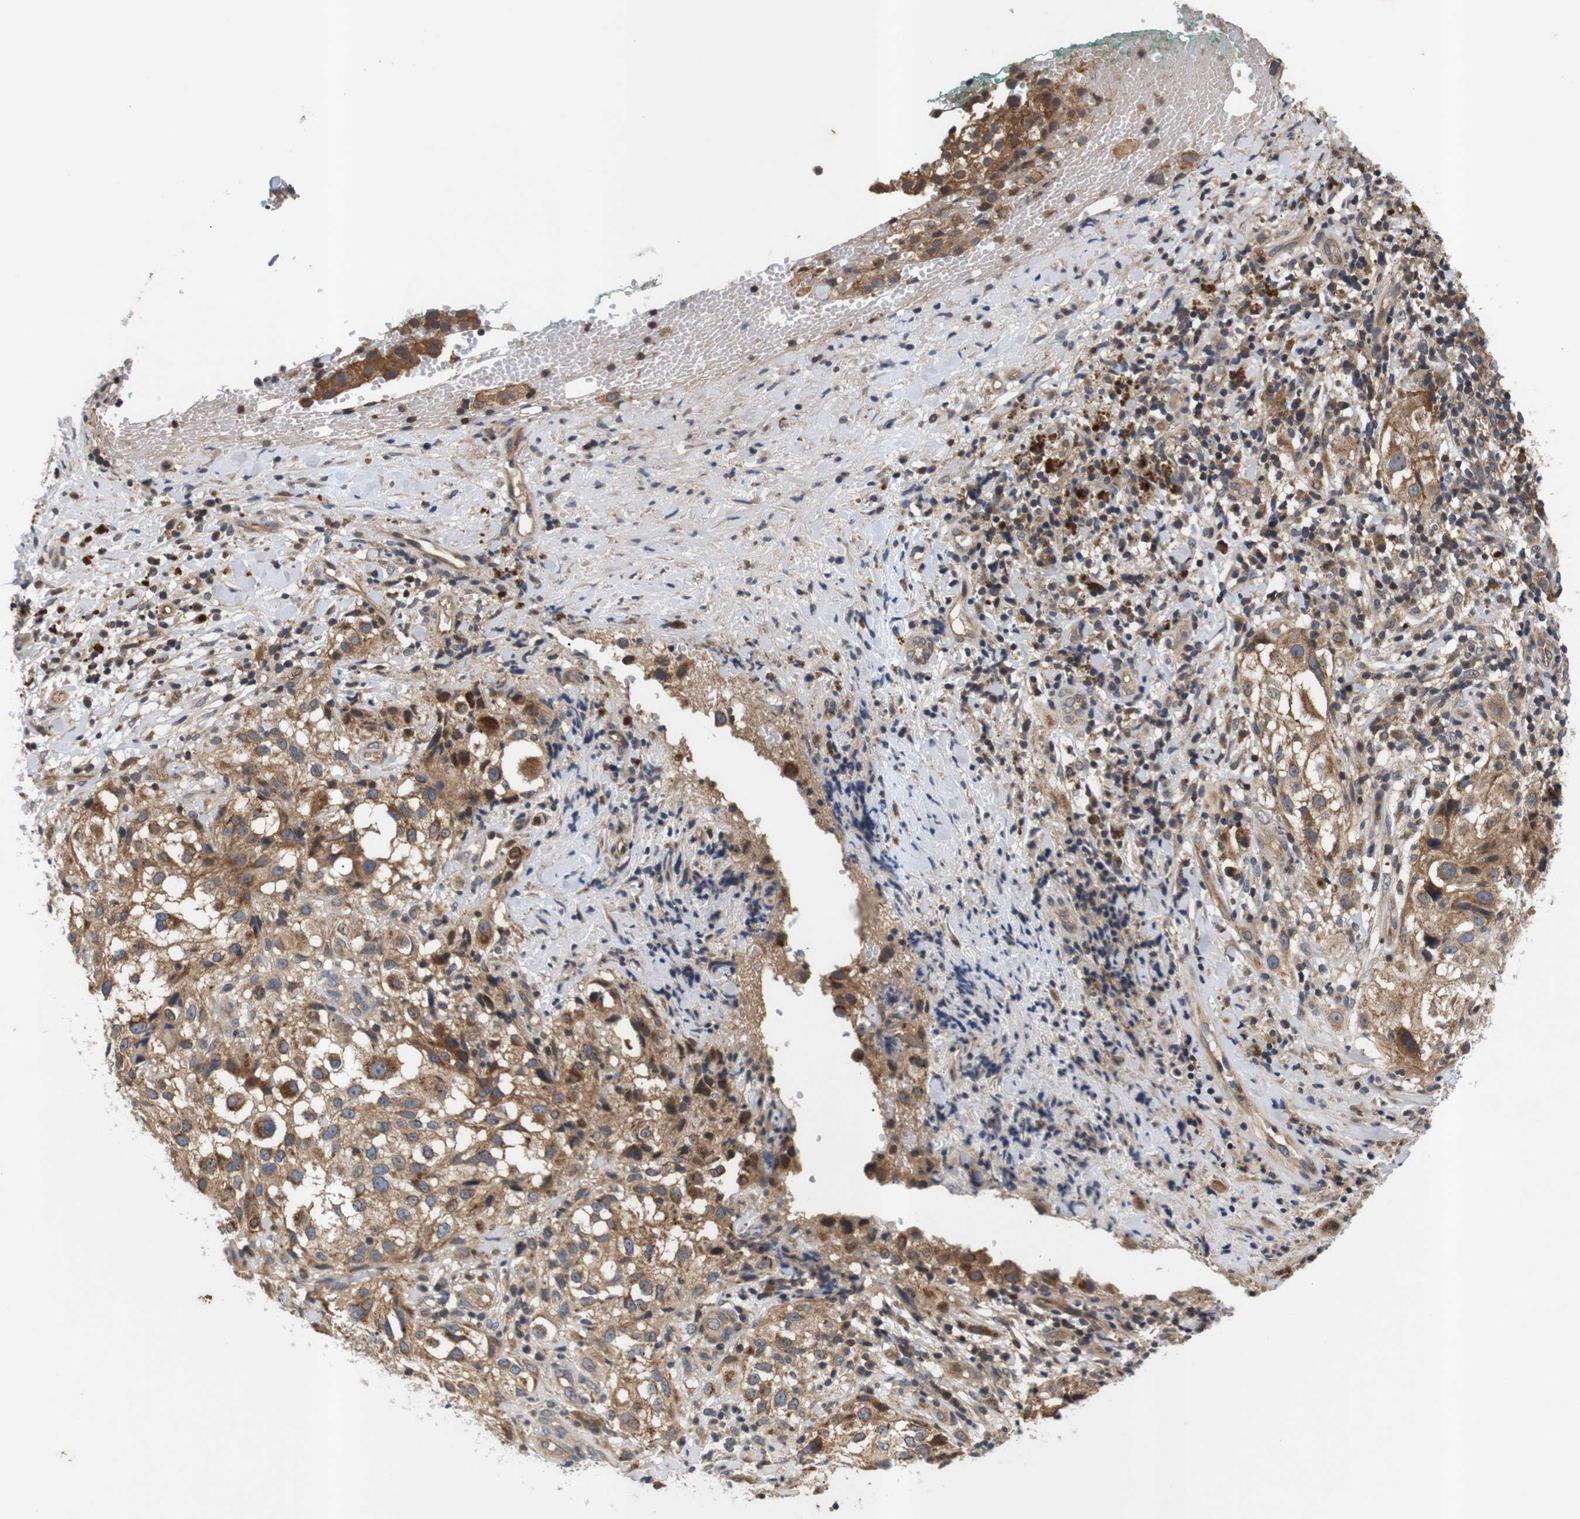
{"staining": {"intensity": "moderate", "quantity": ">75%", "location": "cytoplasmic/membranous"}, "tissue": "melanoma", "cell_type": "Tumor cells", "image_type": "cancer", "snomed": [{"axis": "morphology", "description": "Necrosis, NOS"}, {"axis": "morphology", "description": "Malignant melanoma, NOS"}, {"axis": "topography", "description": "Skin"}], "caption": "A brown stain highlights moderate cytoplasmic/membranous expression of a protein in melanoma tumor cells. (Stains: DAB (3,3'-diaminobenzidine) in brown, nuclei in blue, Microscopy: brightfield microscopy at high magnification).", "gene": "RIPK1", "patient": {"sex": "female", "age": 87}}